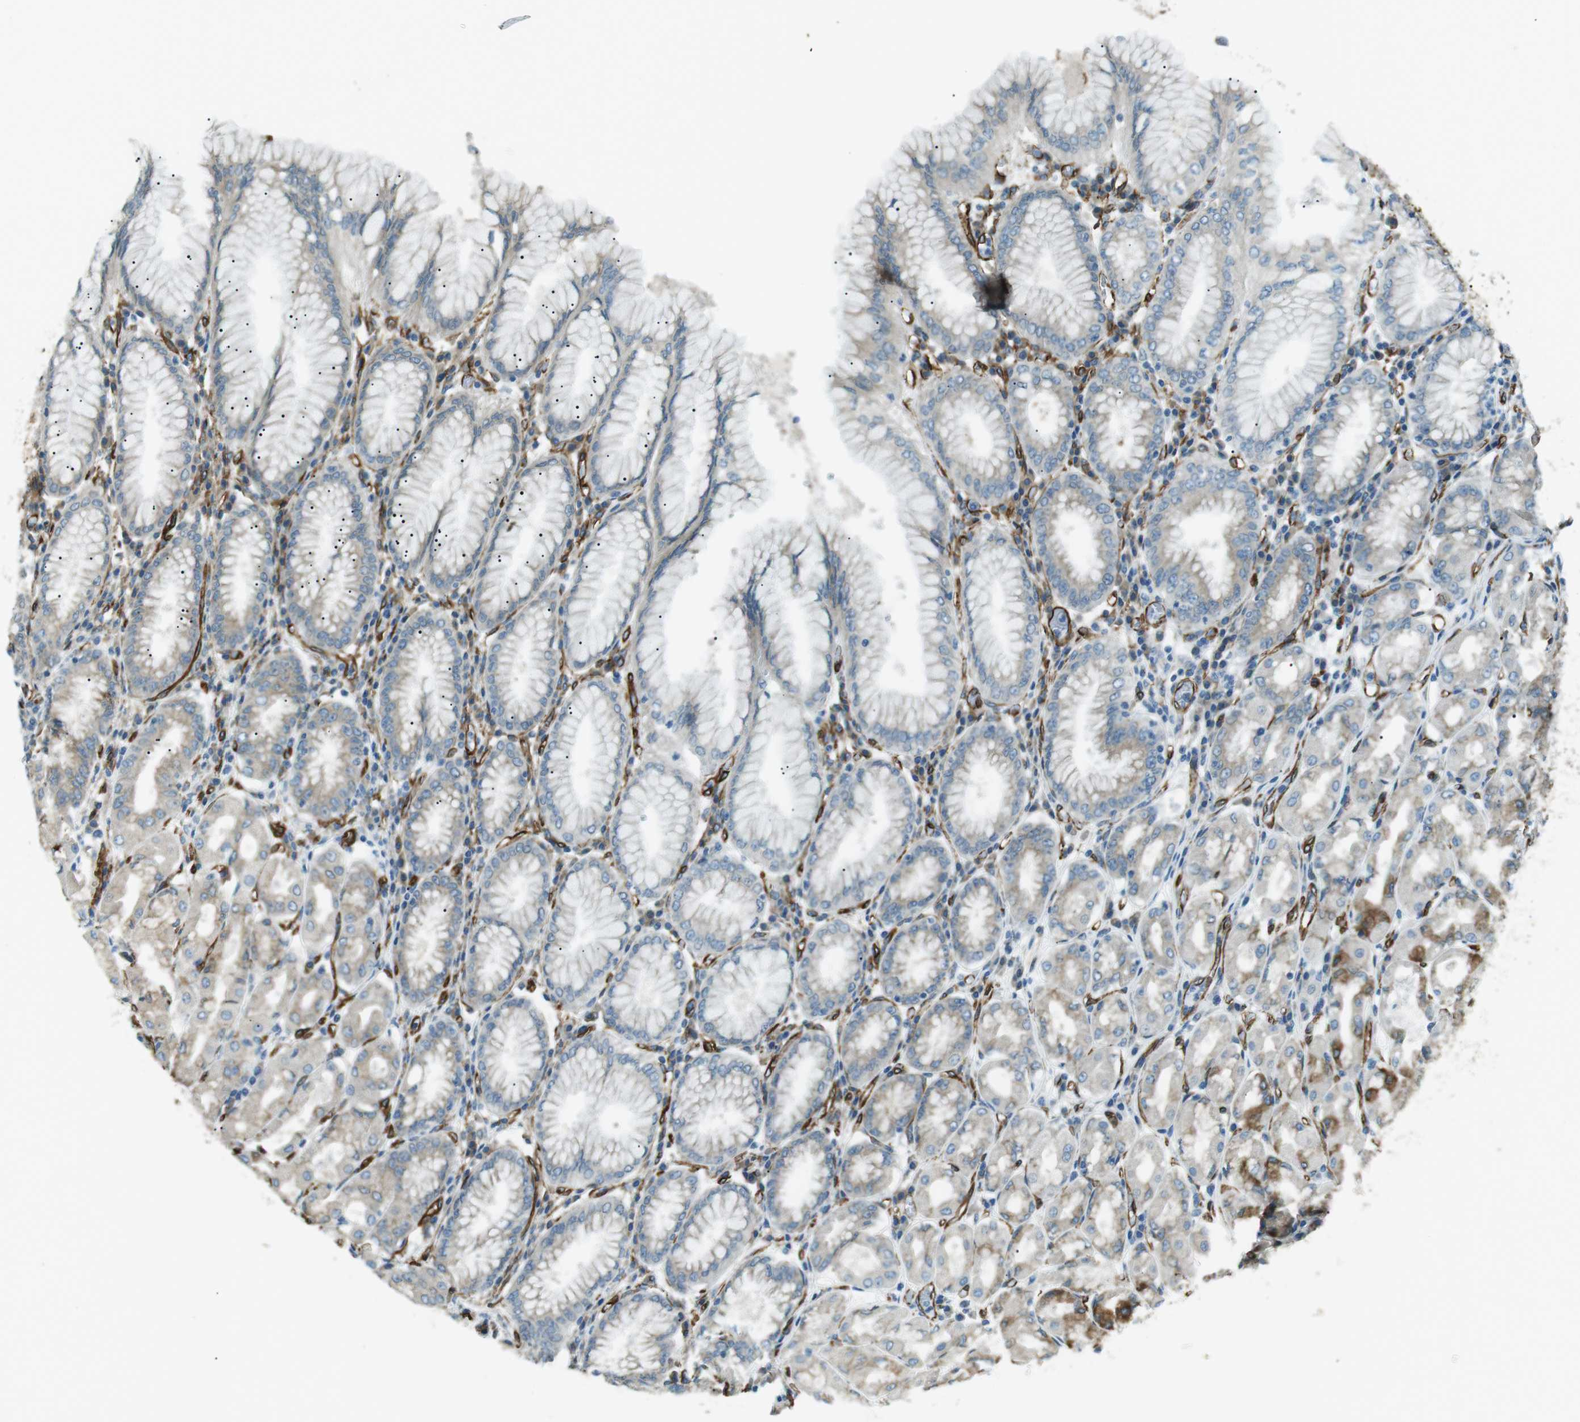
{"staining": {"intensity": "moderate", "quantity": ">75%", "location": "cytoplasmic/membranous"}, "tissue": "stomach", "cell_type": "Glandular cells", "image_type": "normal", "snomed": [{"axis": "morphology", "description": "Normal tissue, NOS"}, {"axis": "topography", "description": "Stomach"}, {"axis": "topography", "description": "Stomach, lower"}], "caption": "IHC (DAB) staining of normal stomach reveals moderate cytoplasmic/membranous protein expression in approximately >75% of glandular cells.", "gene": "ODR4", "patient": {"sex": "female", "age": 56}}